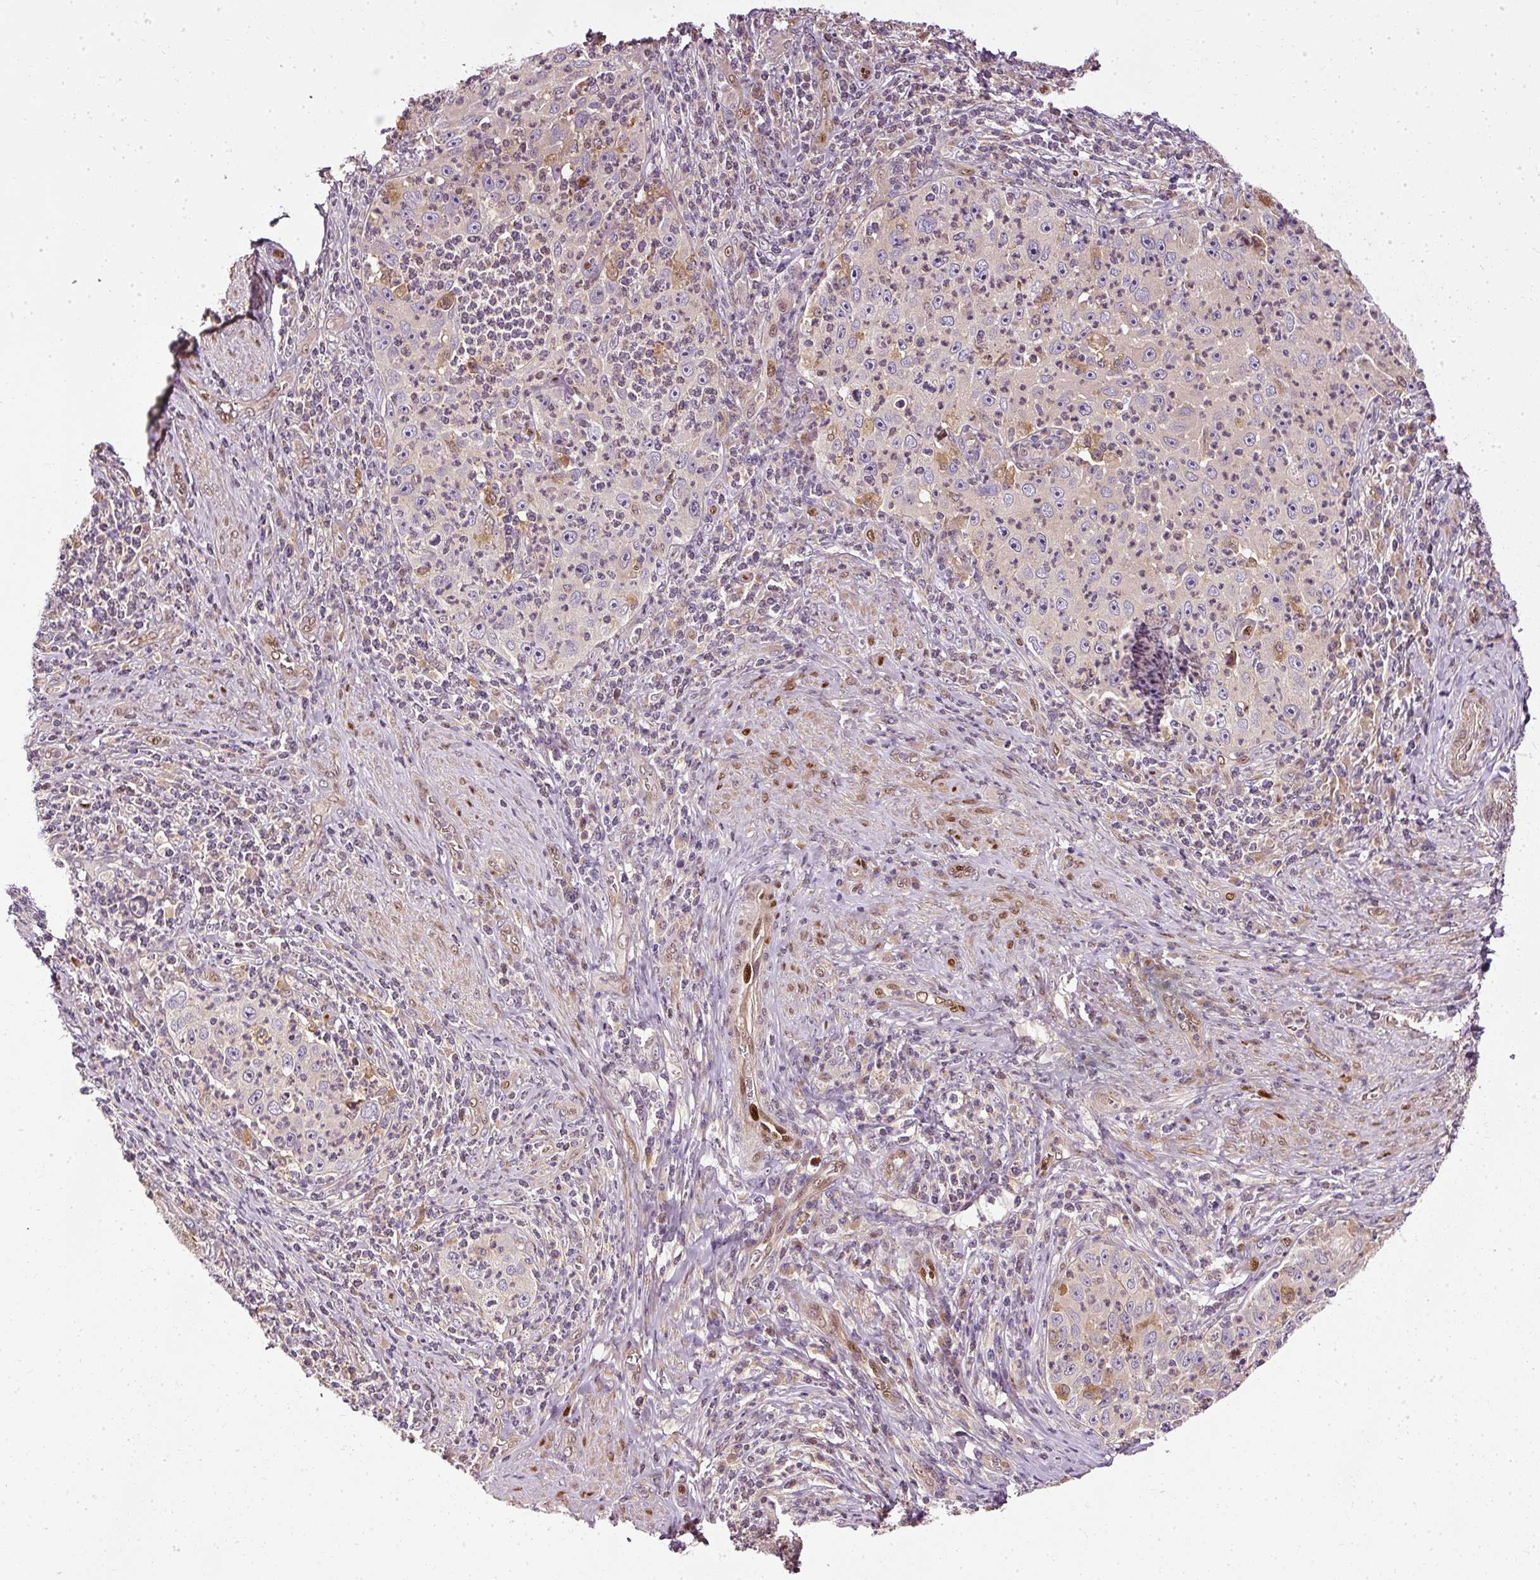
{"staining": {"intensity": "negative", "quantity": "none", "location": "none"}, "tissue": "cervical cancer", "cell_type": "Tumor cells", "image_type": "cancer", "snomed": [{"axis": "morphology", "description": "Squamous cell carcinoma, NOS"}, {"axis": "topography", "description": "Cervix"}], "caption": "This is an immunohistochemistry (IHC) image of human squamous cell carcinoma (cervical). There is no staining in tumor cells.", "gene": "NAPA", "patient": {"sex": "female", "age": 30}}